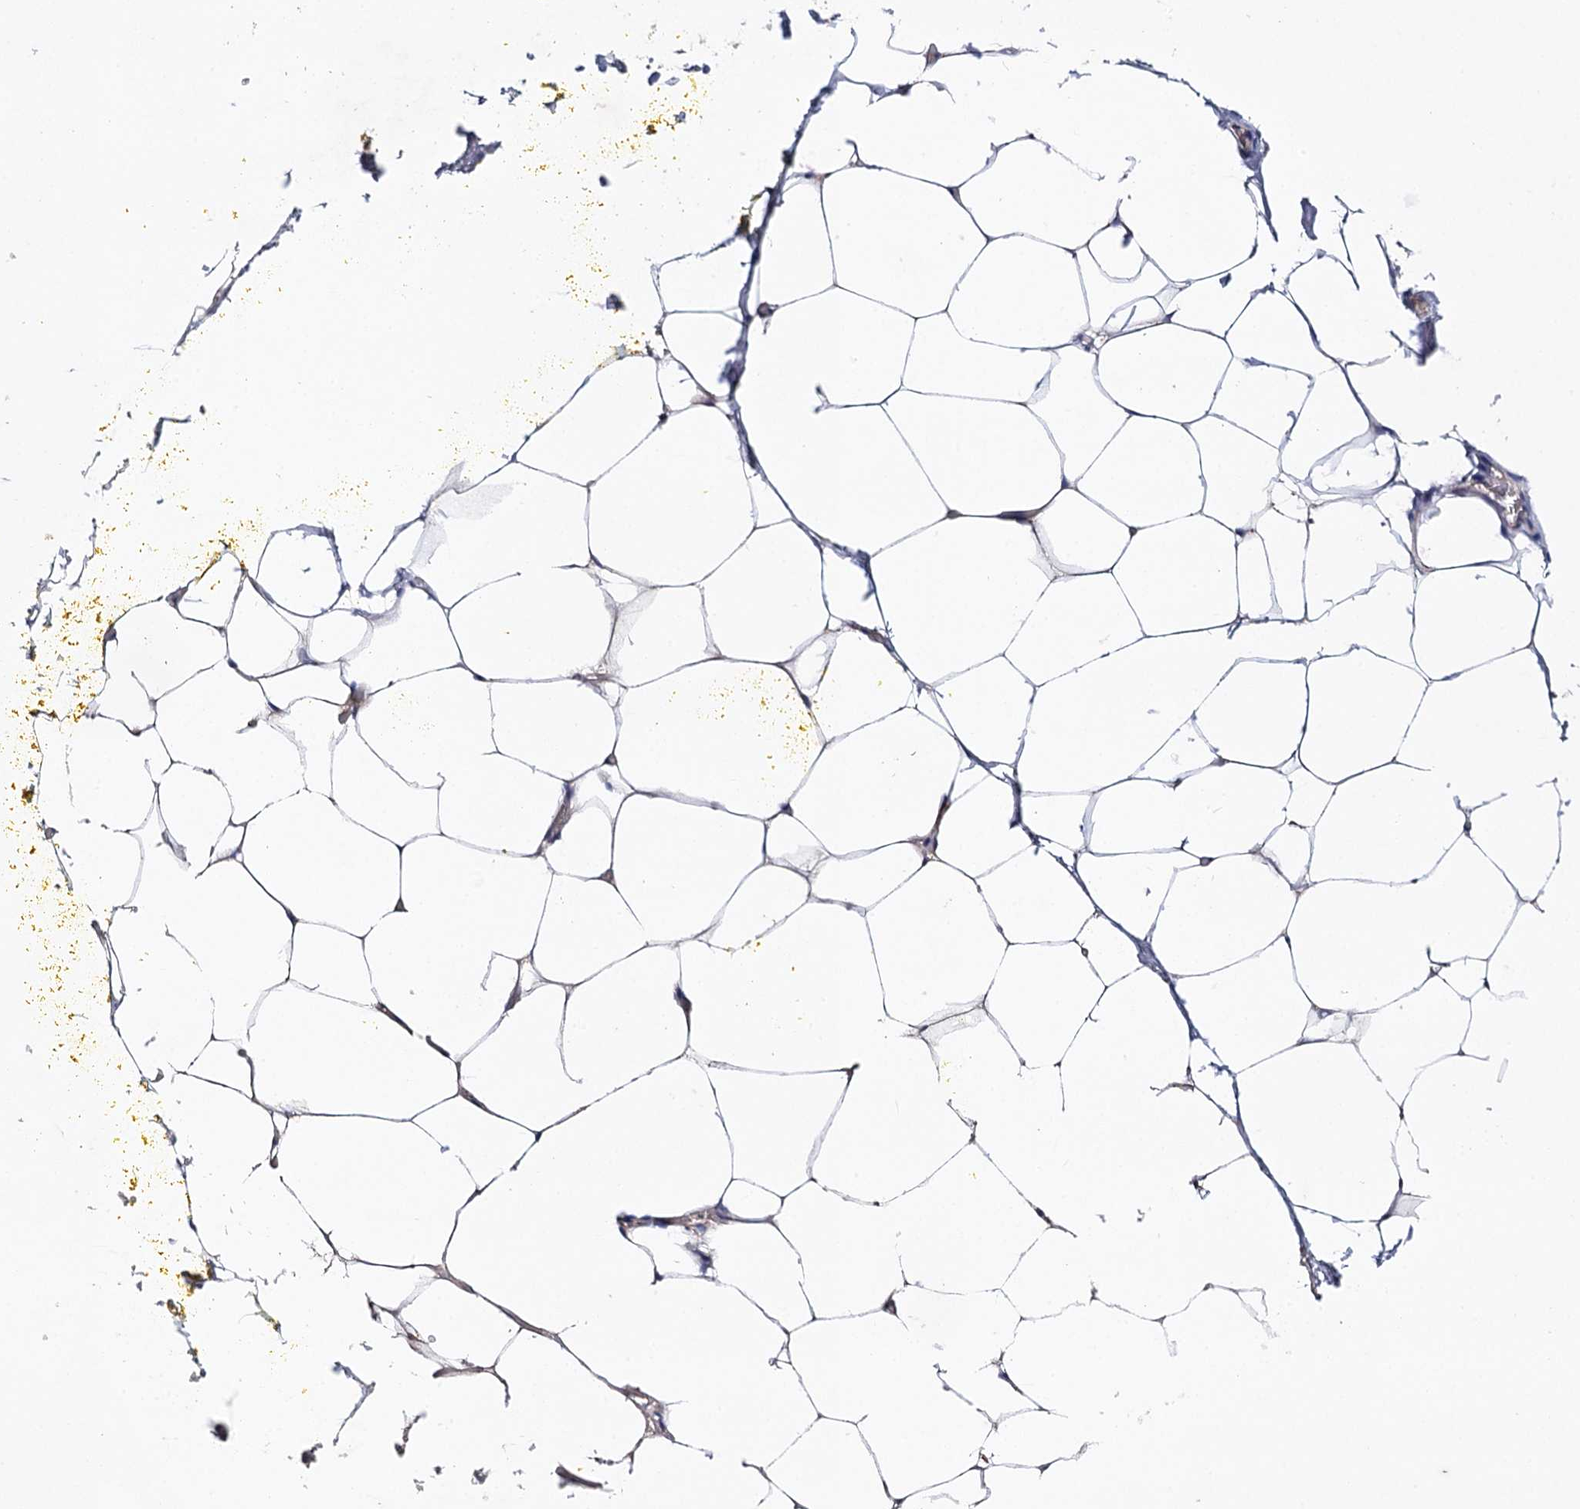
{"staining": {"intensity": "negative", "quantity": "none", "location": "none"}, "tissue": "adipose tissue", "cell_type": "Adipocytes", "image_type": "normal", "snomed": [{"axis": "morphology", "description": "Normal tissue, NOS"}, {"axis": "morphology", "description": "Adenocarcinoma, Low grade"}, {"axis": "topography", "description": "Prostate"}, {"axis": "topography", "description": "Peripheral nerve tissue"}], "caption": "Immunohistochemical staining of benign human adipose tissue displays no significant expression in adipocytes.", "gene": "LRRC14B", "patient": {"sex": "male", "age": 63}}